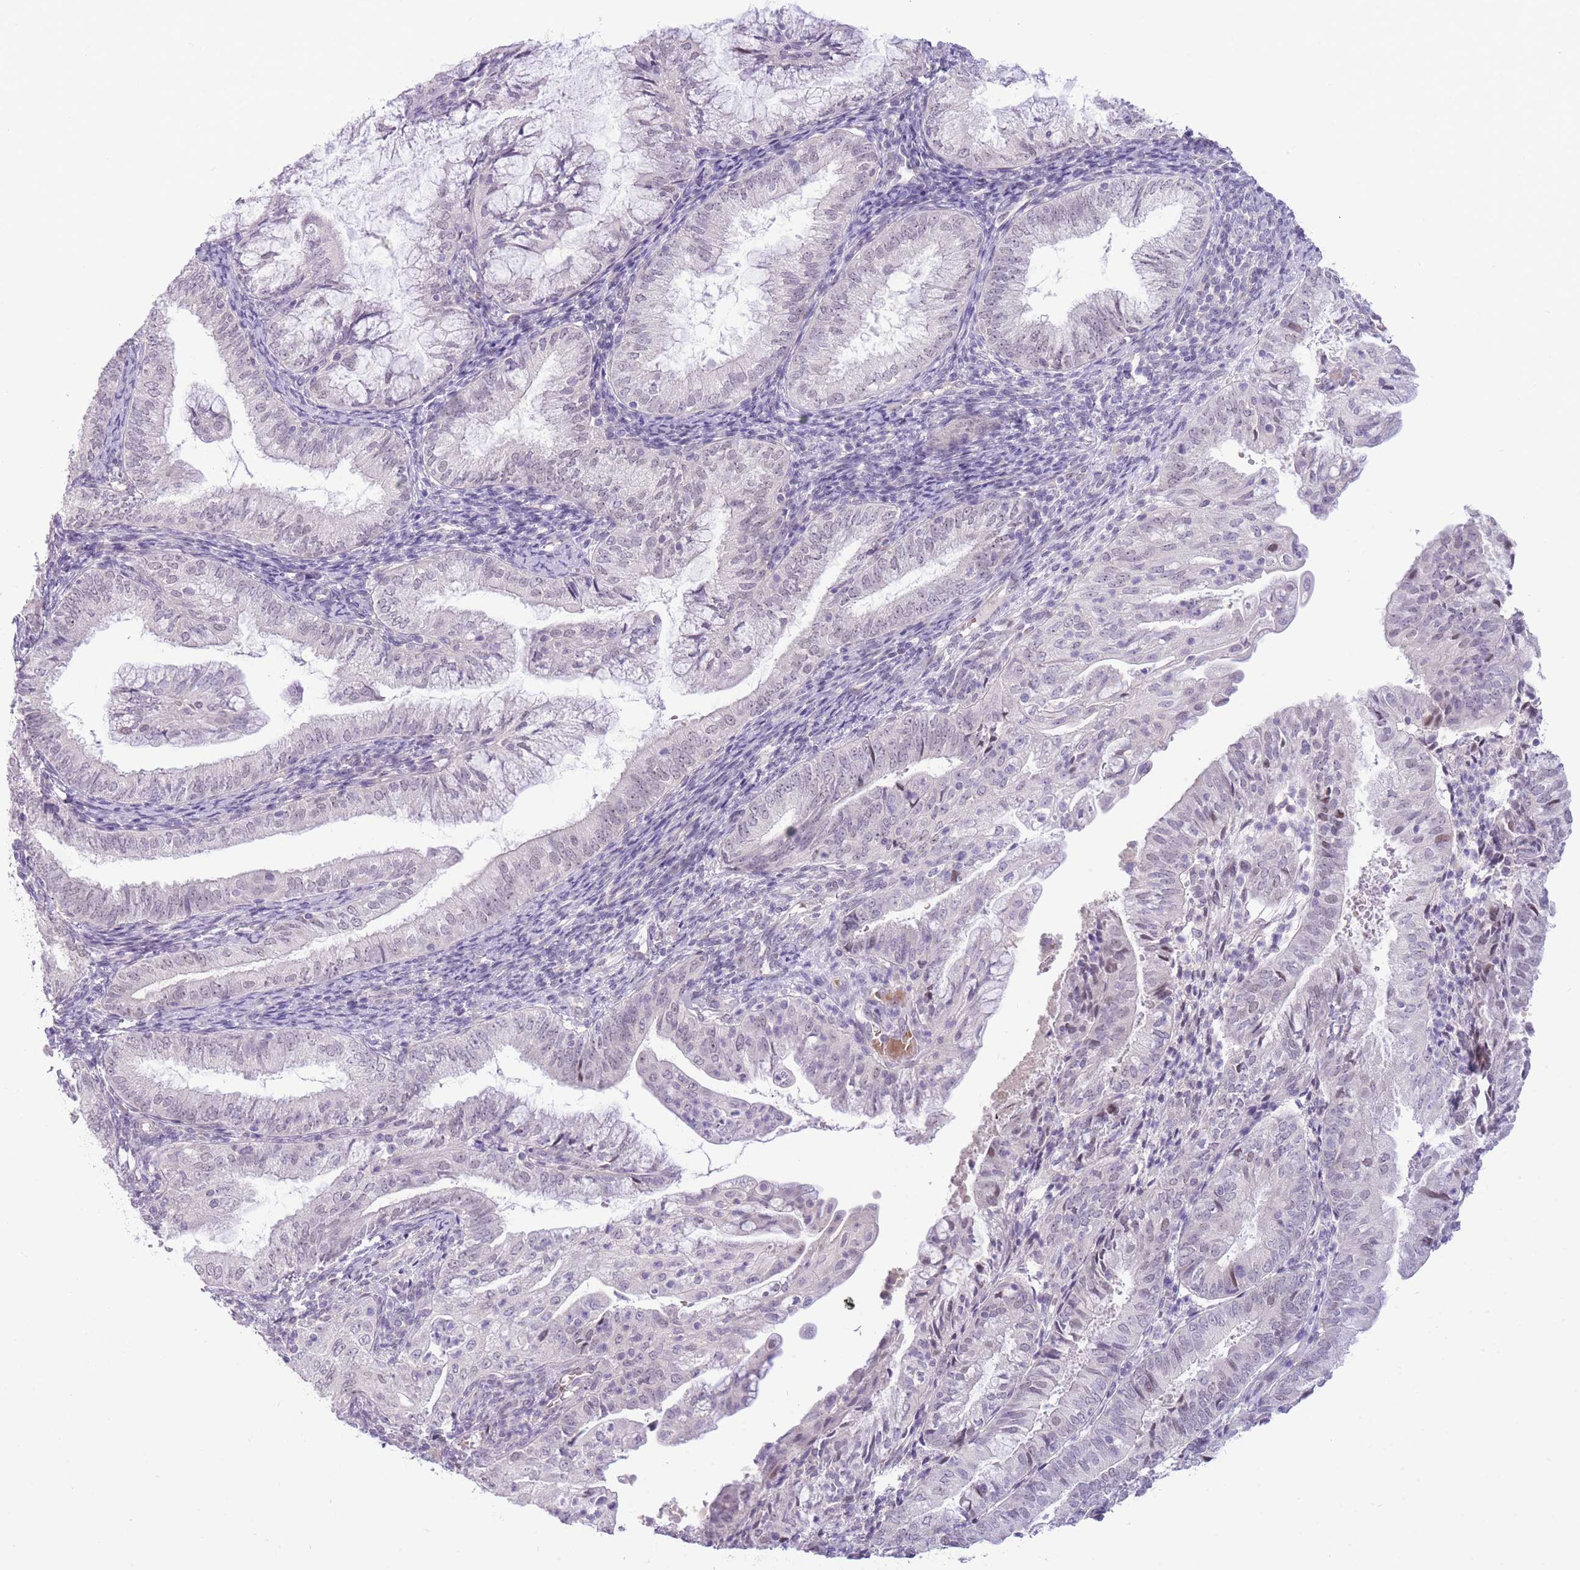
{"staining": {"intensity": "weak", "quantity": "<25%", "location": "nuclear"}, "tissue": "endometrial cancer", "cell_type": "Tumor cells", "image_type": "cancer", "snomed": [{"axis": "morphology", "description": "Adenocarcinoma, NOS"}, {"axis": "topography", "description": "Endometrium"}], "caption": "Immunohistochemistry photomicrograph of human adenocarcinoma (endometrial) stained for a protein (brown), which shows no positivity in tumor cells. The staining was performed using DAB to visualize the protein expression in brown, while the nuclei were stained in blue with hematoxylin (Magnification: 20x).", "gene": "FBXO46", "patient": {"sex": "female", "age": 55}}